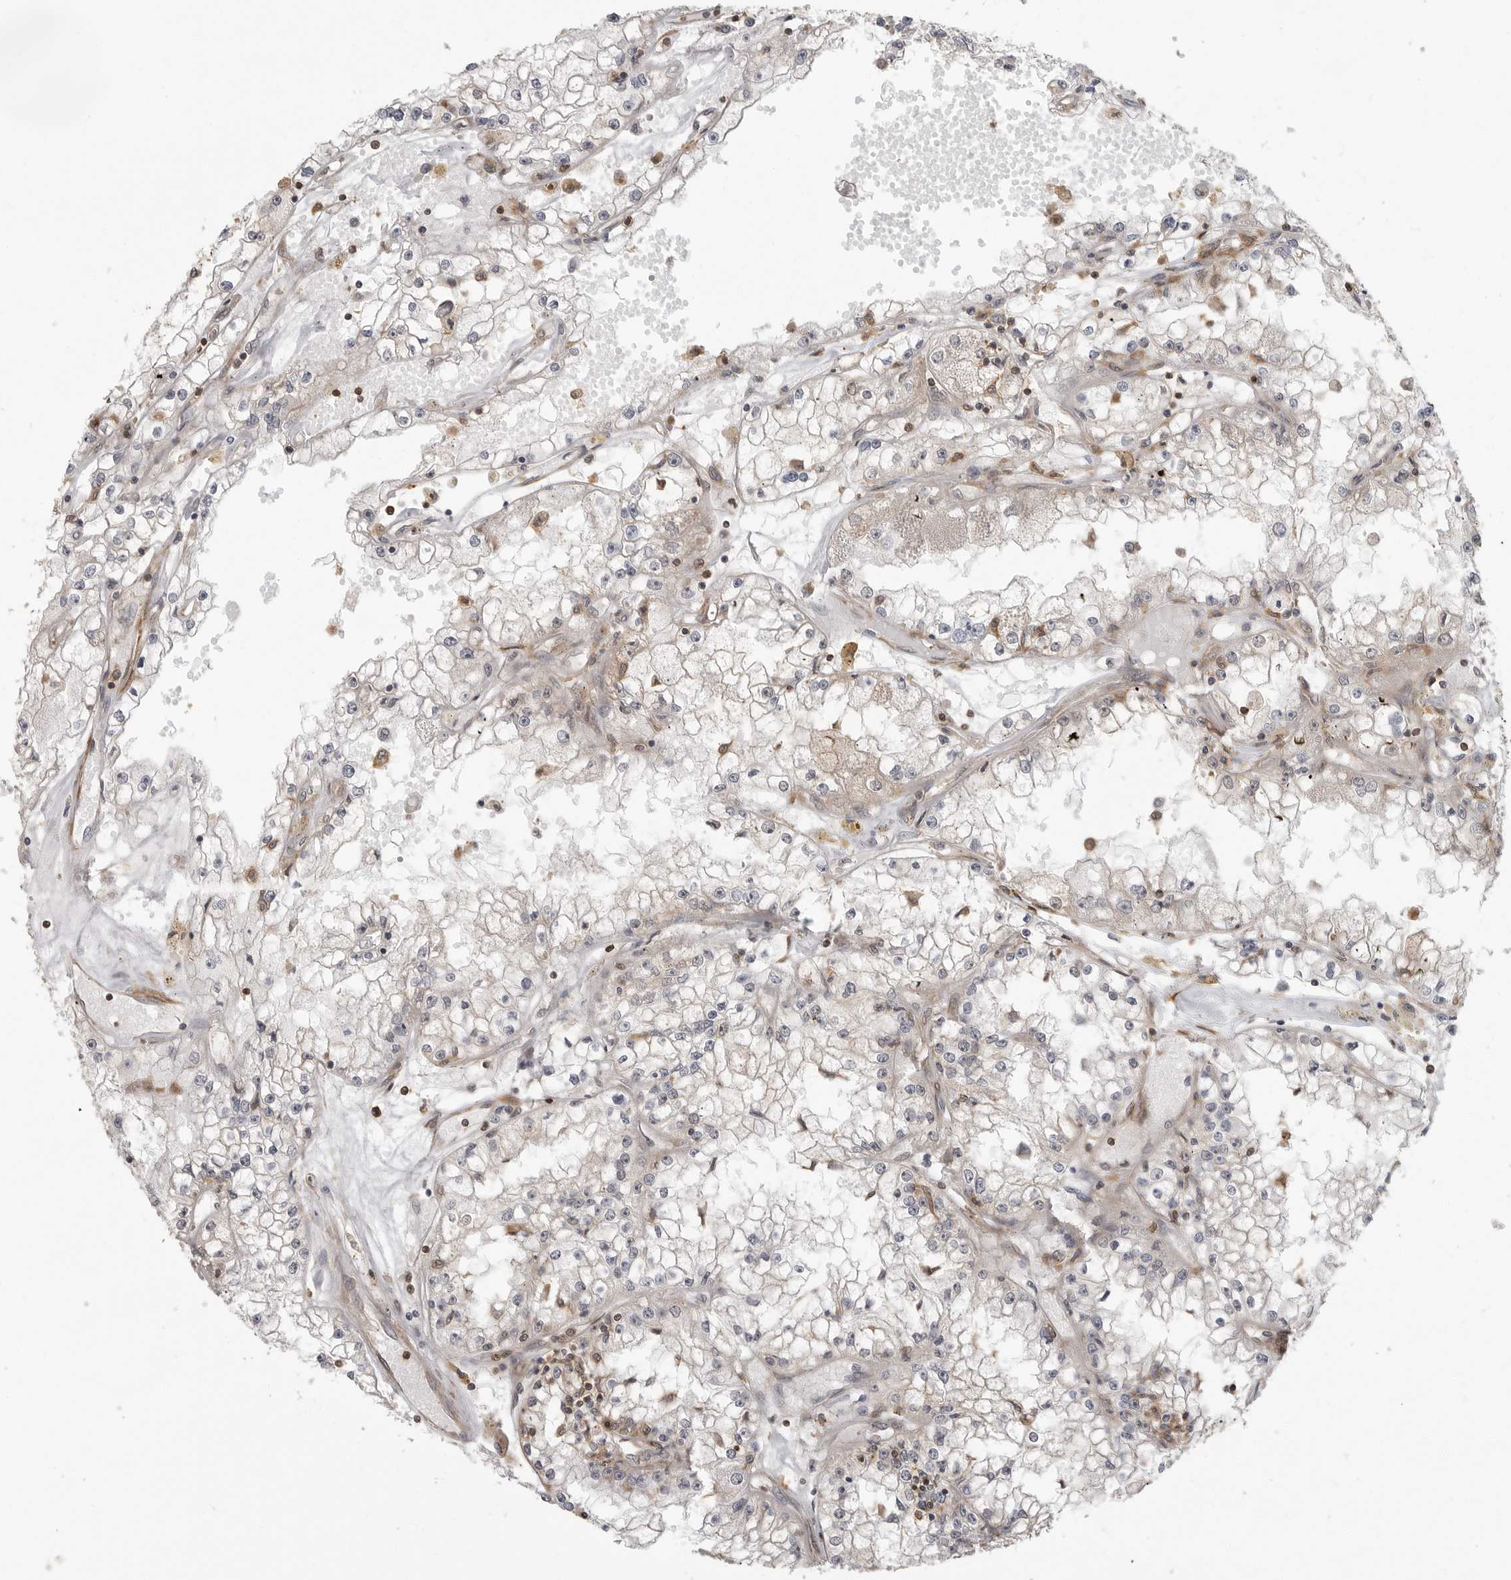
{"staining": {"intensity": "weak", "quantity": "<25%", "location": "cytoplasmic/membranous"}, "tissue": "renal cancer", "cell_type": "Tumor cells", "image_type": "cancer", "snomed": [{"axis": "morphology", "description": "Adenocarcinoma, NOS"}, {"axis": "topography", "description": "Kidney"}], "caption": "Human adenocarcinoma (renal) stained for a protein using immunohistochemistry (IHC) exhibits no positivity in tumor cells.", "gene": "ERN1", "patient": {"sex": "male", "age": 56}}